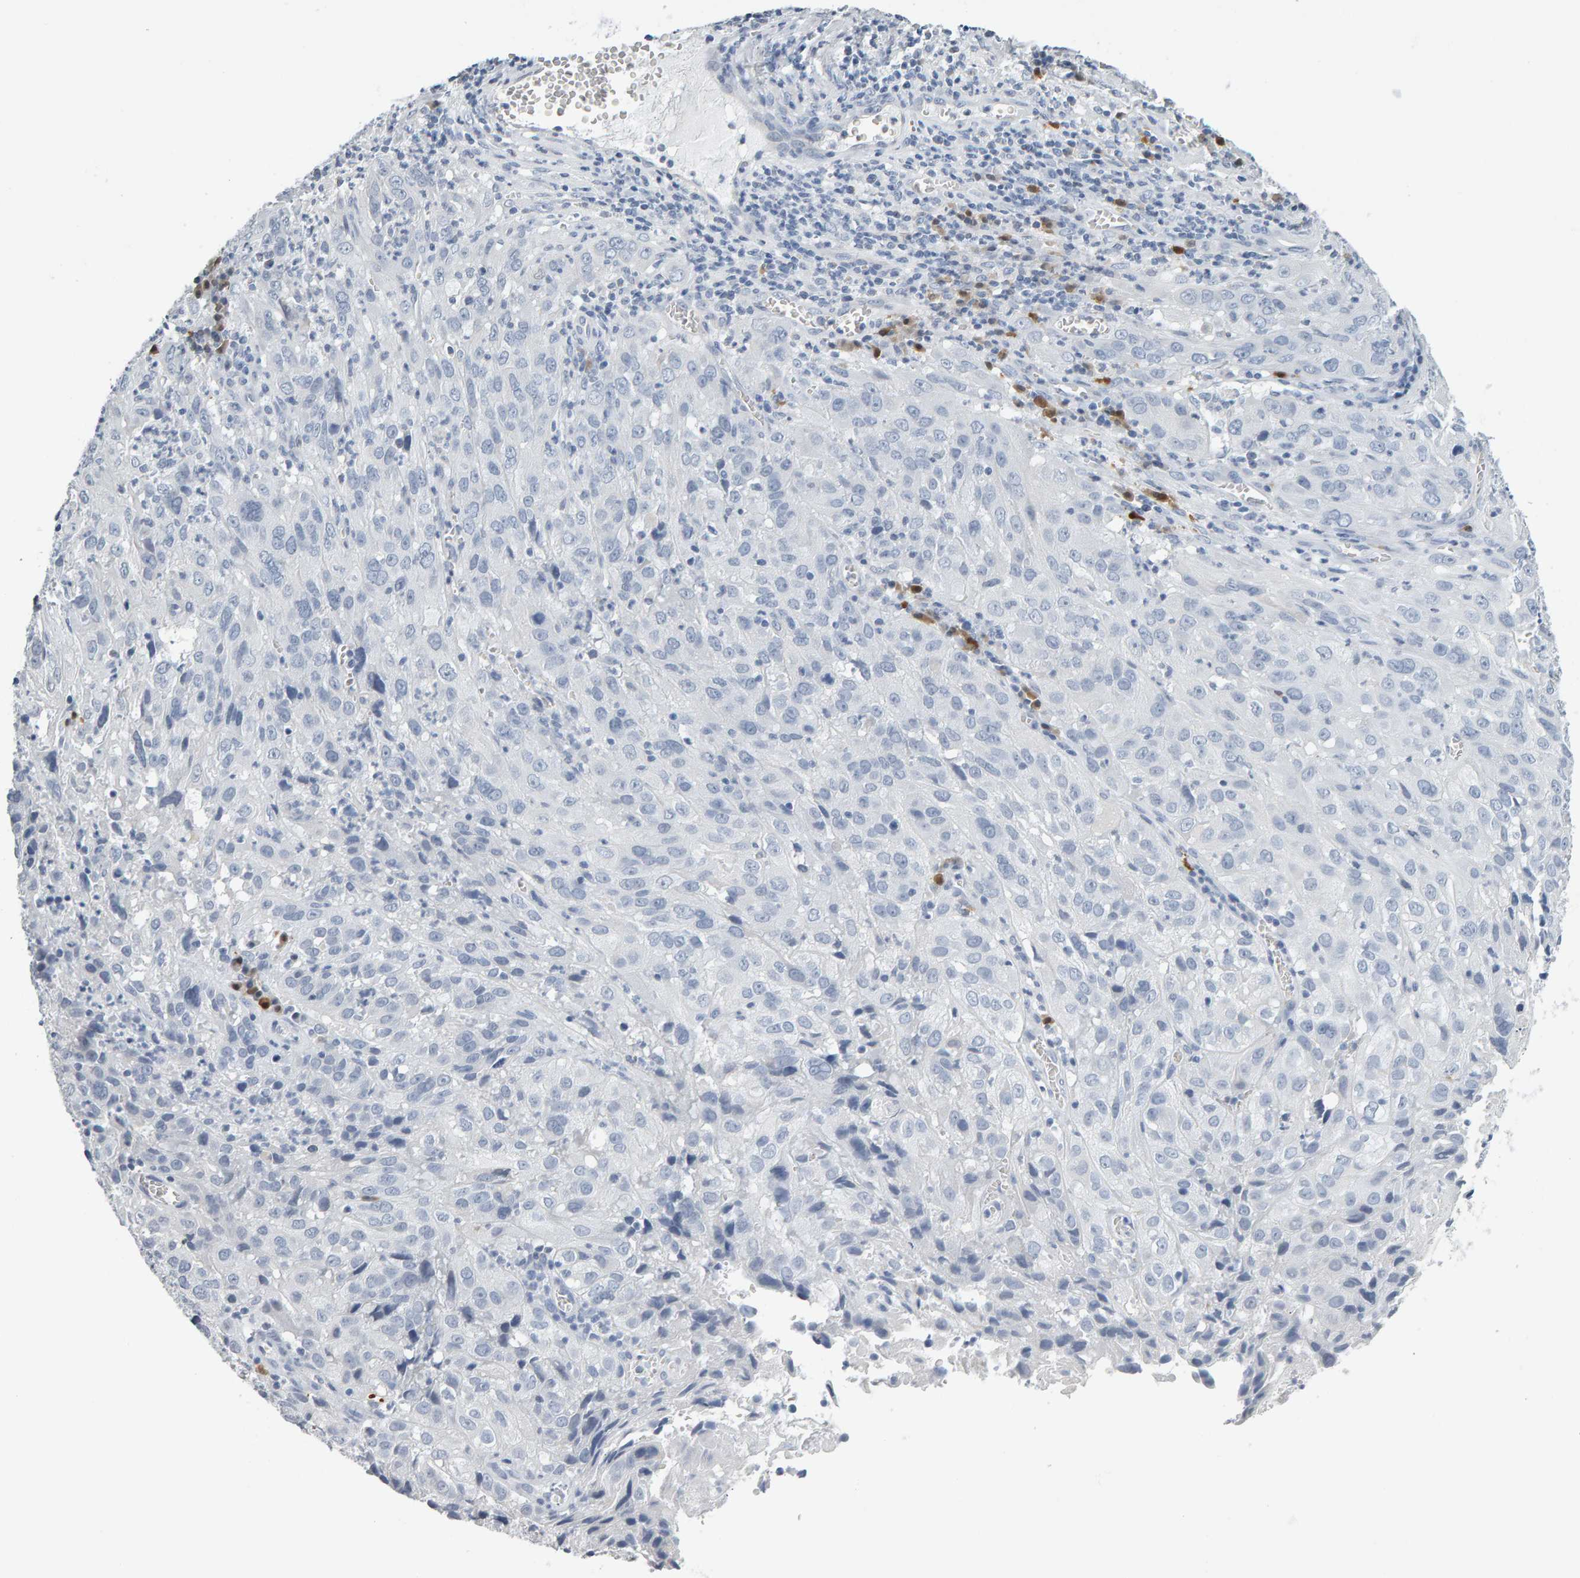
{"staining": {"intensity": "negative", "quantity": "none", "location": "none"}, "tissue": "cervical cancer", "cell_type": "Tumor cells", "image_type": "cancer", "snomed": [{"axis": "morphology", "description": "Squamous cell carcinoma, NOS"}, {"axis": "topography", "description": "Cervix"}], "caption": "Immunohistochemistry (IHC) micrograph of neoplastic tissue: human cervical cancer (squamous cell carcinoma) stained with DAB (3,3'-diaminobenzidine) displays no significant protein expression in tumor cells.", "gene": "CTH", "patient": {"sex": "female", "age": 32}}